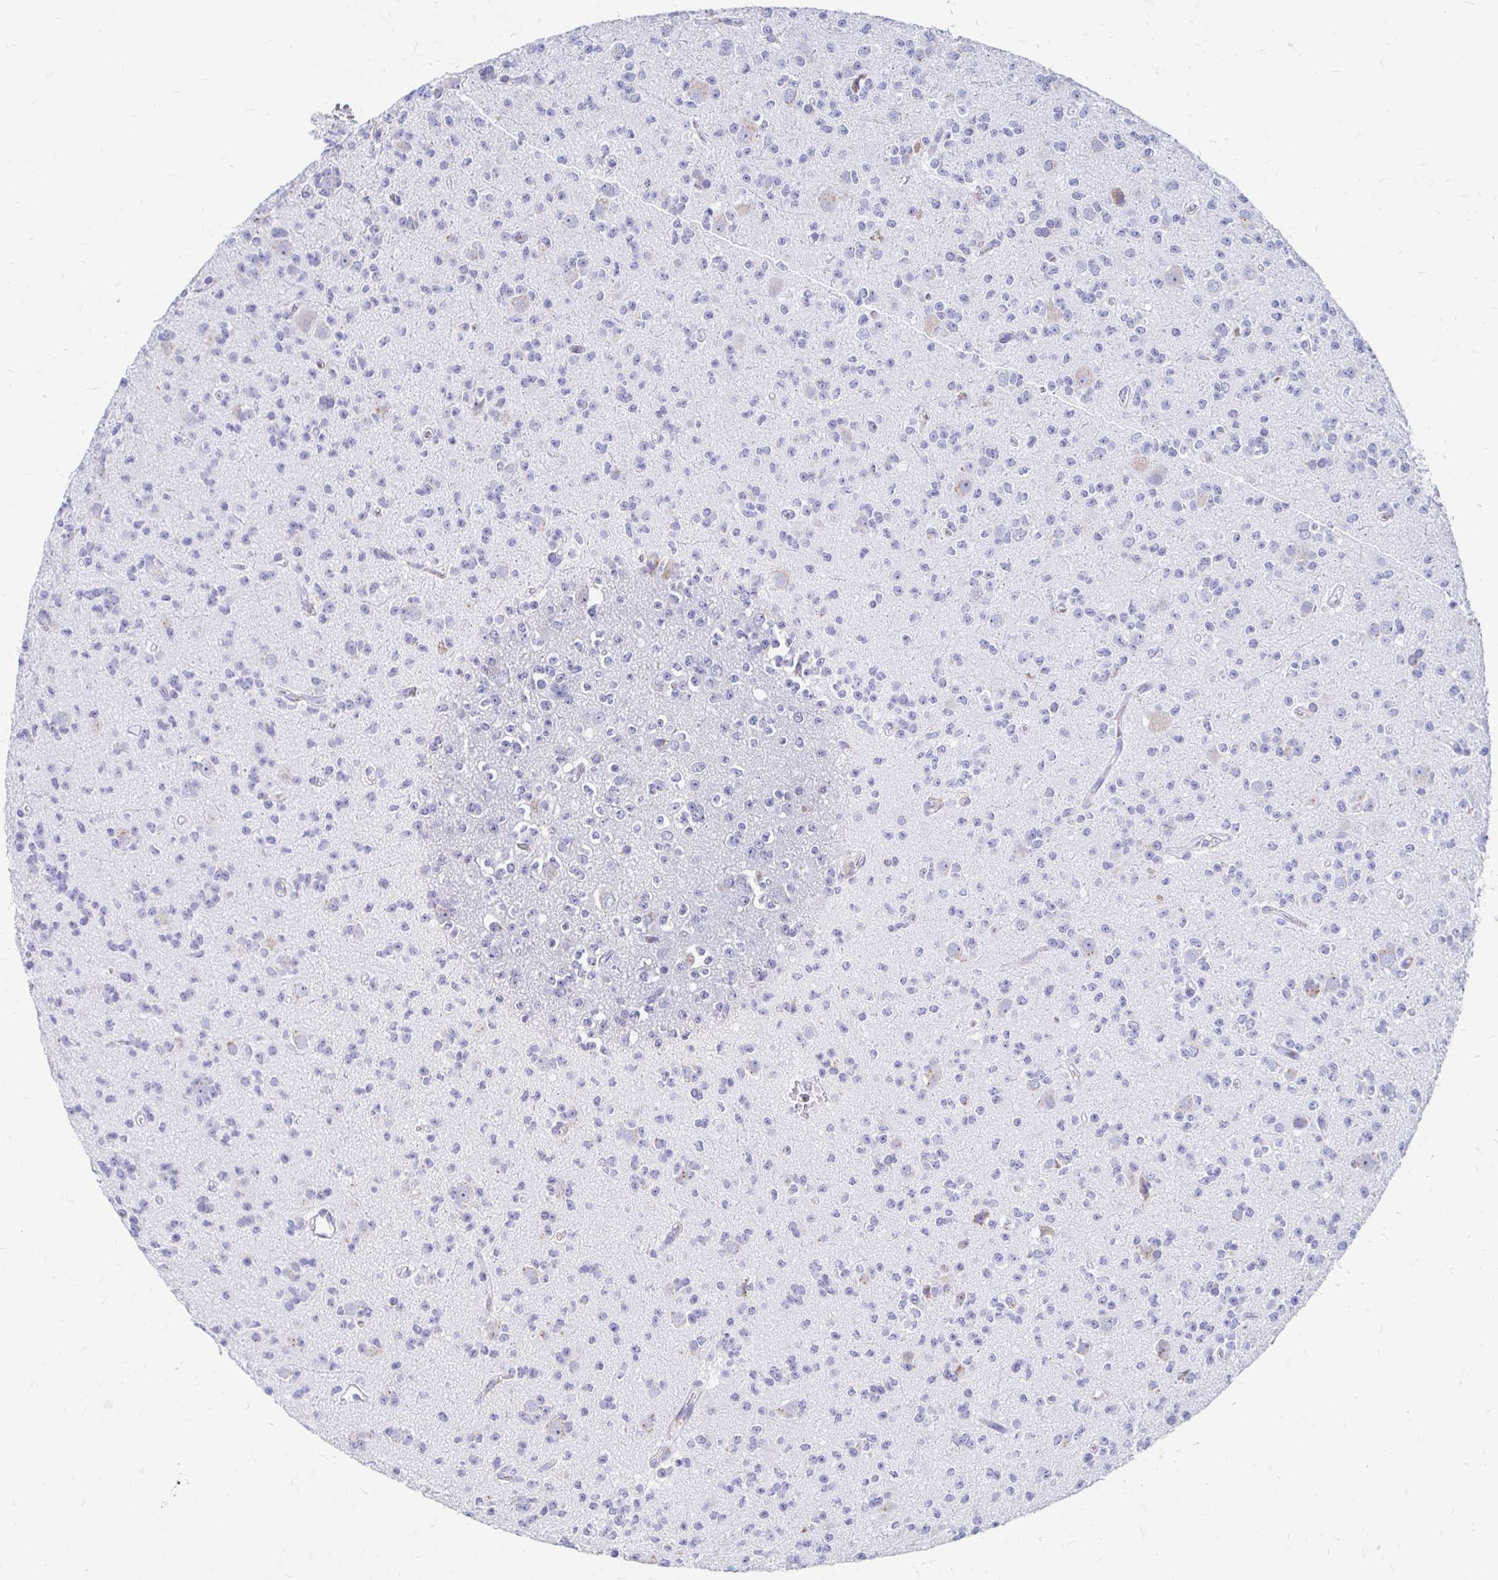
{"staining": {"intensity": "negative", "quantity": "none", "location": "none"}, "tissue": "glioma", "cell_type": "Tumor cells", "image_type": "cancer", "snomed": [{"axis": "morphology", "description": "Glioma, malignant, High grade"}, {"axis": "topography", "description": "Brain"}], "caption": "An image of human glioma is negative for staining in tumor cells.", "gene": "PAGE4", "patient": {"sex": "male", "age": 36}}